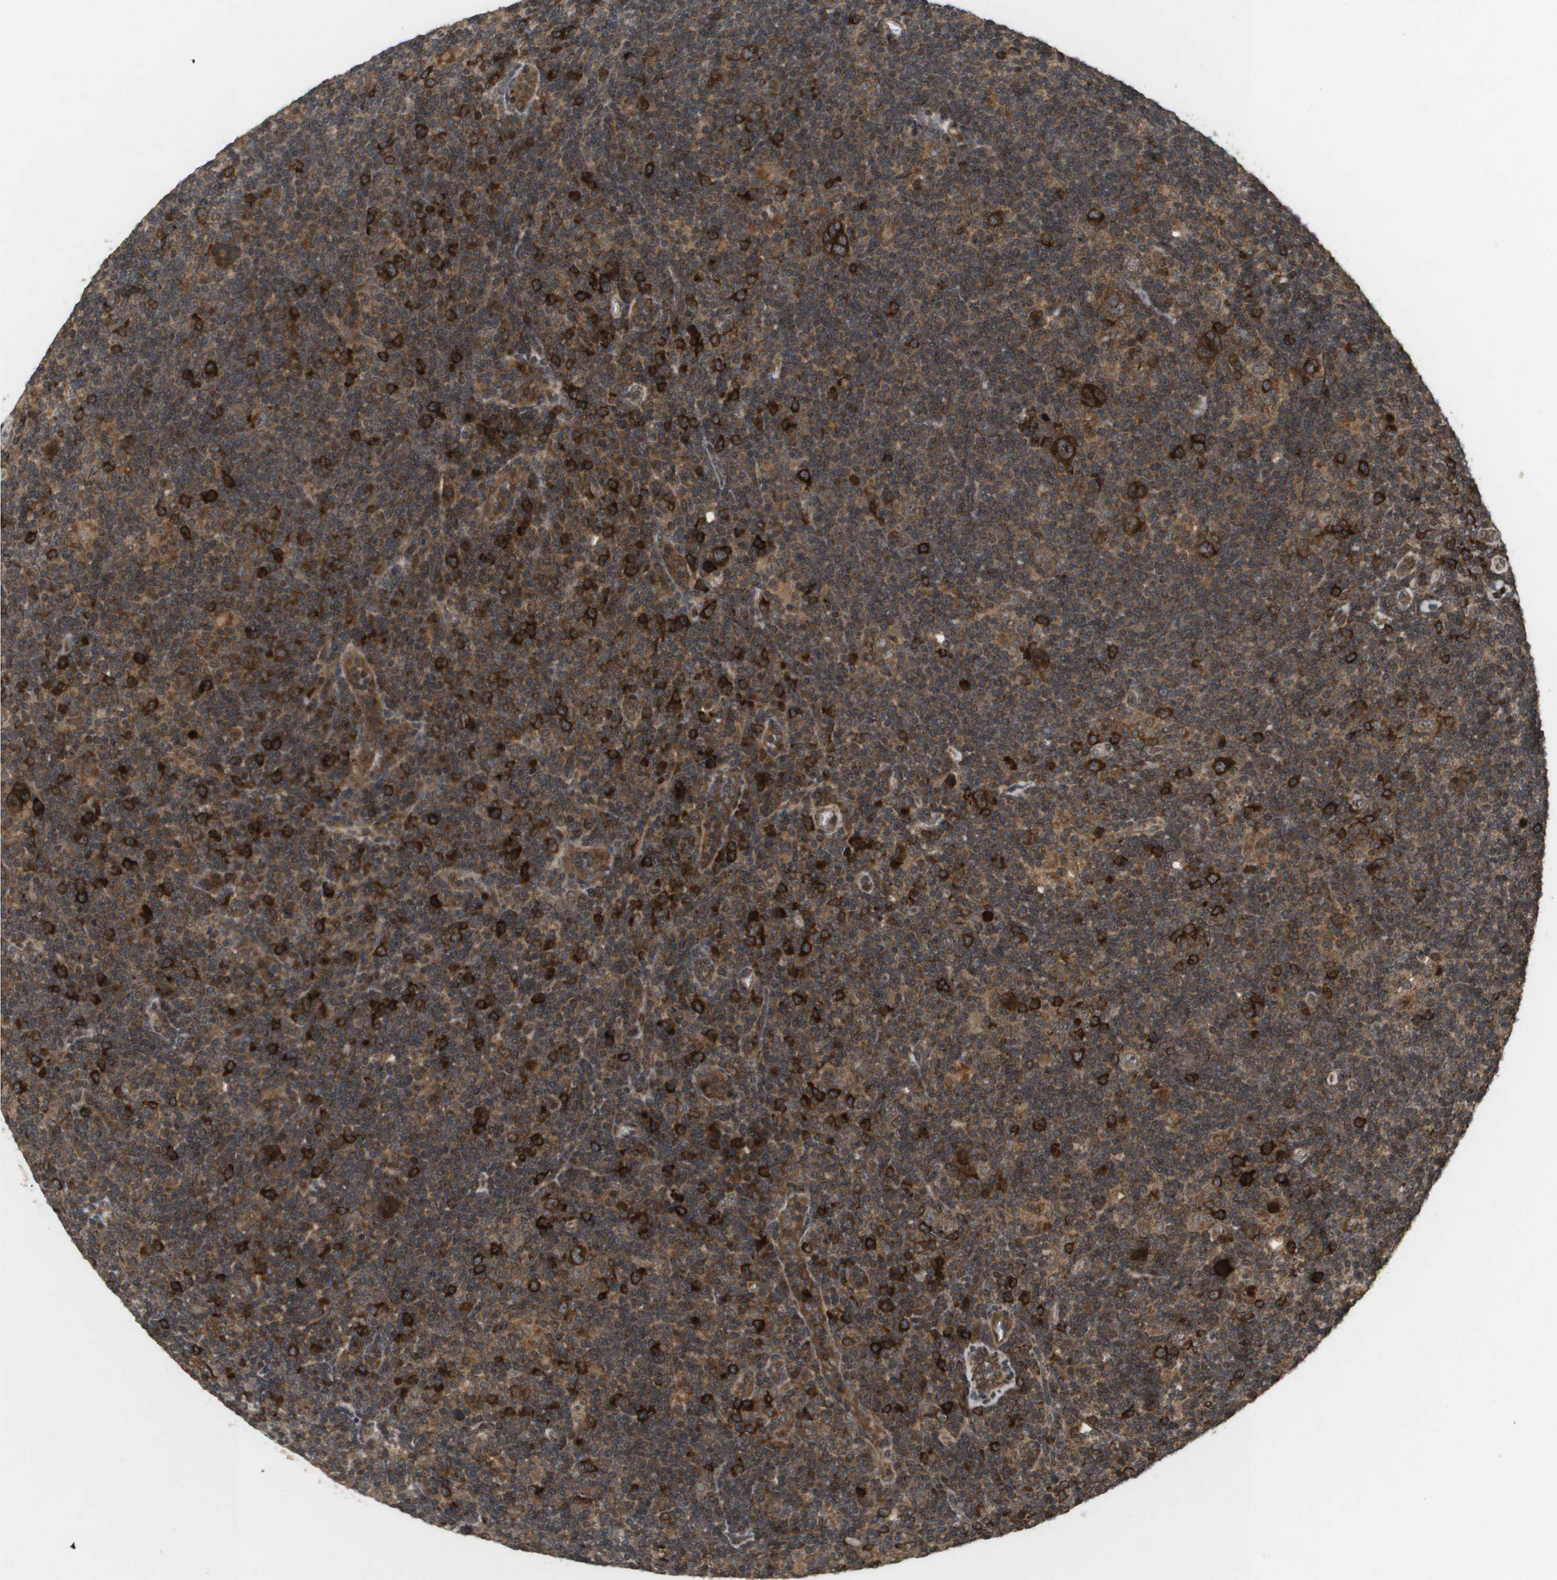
{"staining": {"intensity": "strong", "quantity": "25%-75%", "location": "cytoplasmic/membranous"}, "tissue": "lymphoma", "cell_type": "Tumor cells", "image_type": "cancer", "snomed": [{"axis": "morphology", "description": "Hodgkin's disease, NOS"}, {"axis": "topography", "description": "Lymph node"}], "caption": "Immunohistochemistry photomicrograph of human lymphoma stained for a protein (brown), which reveals high levels of strong cytoplasmic/membranous staining in approximately 25%-75% of tumor cells.", "gene": "KIF11", "patient": {"sex": "female", "age": 57}}